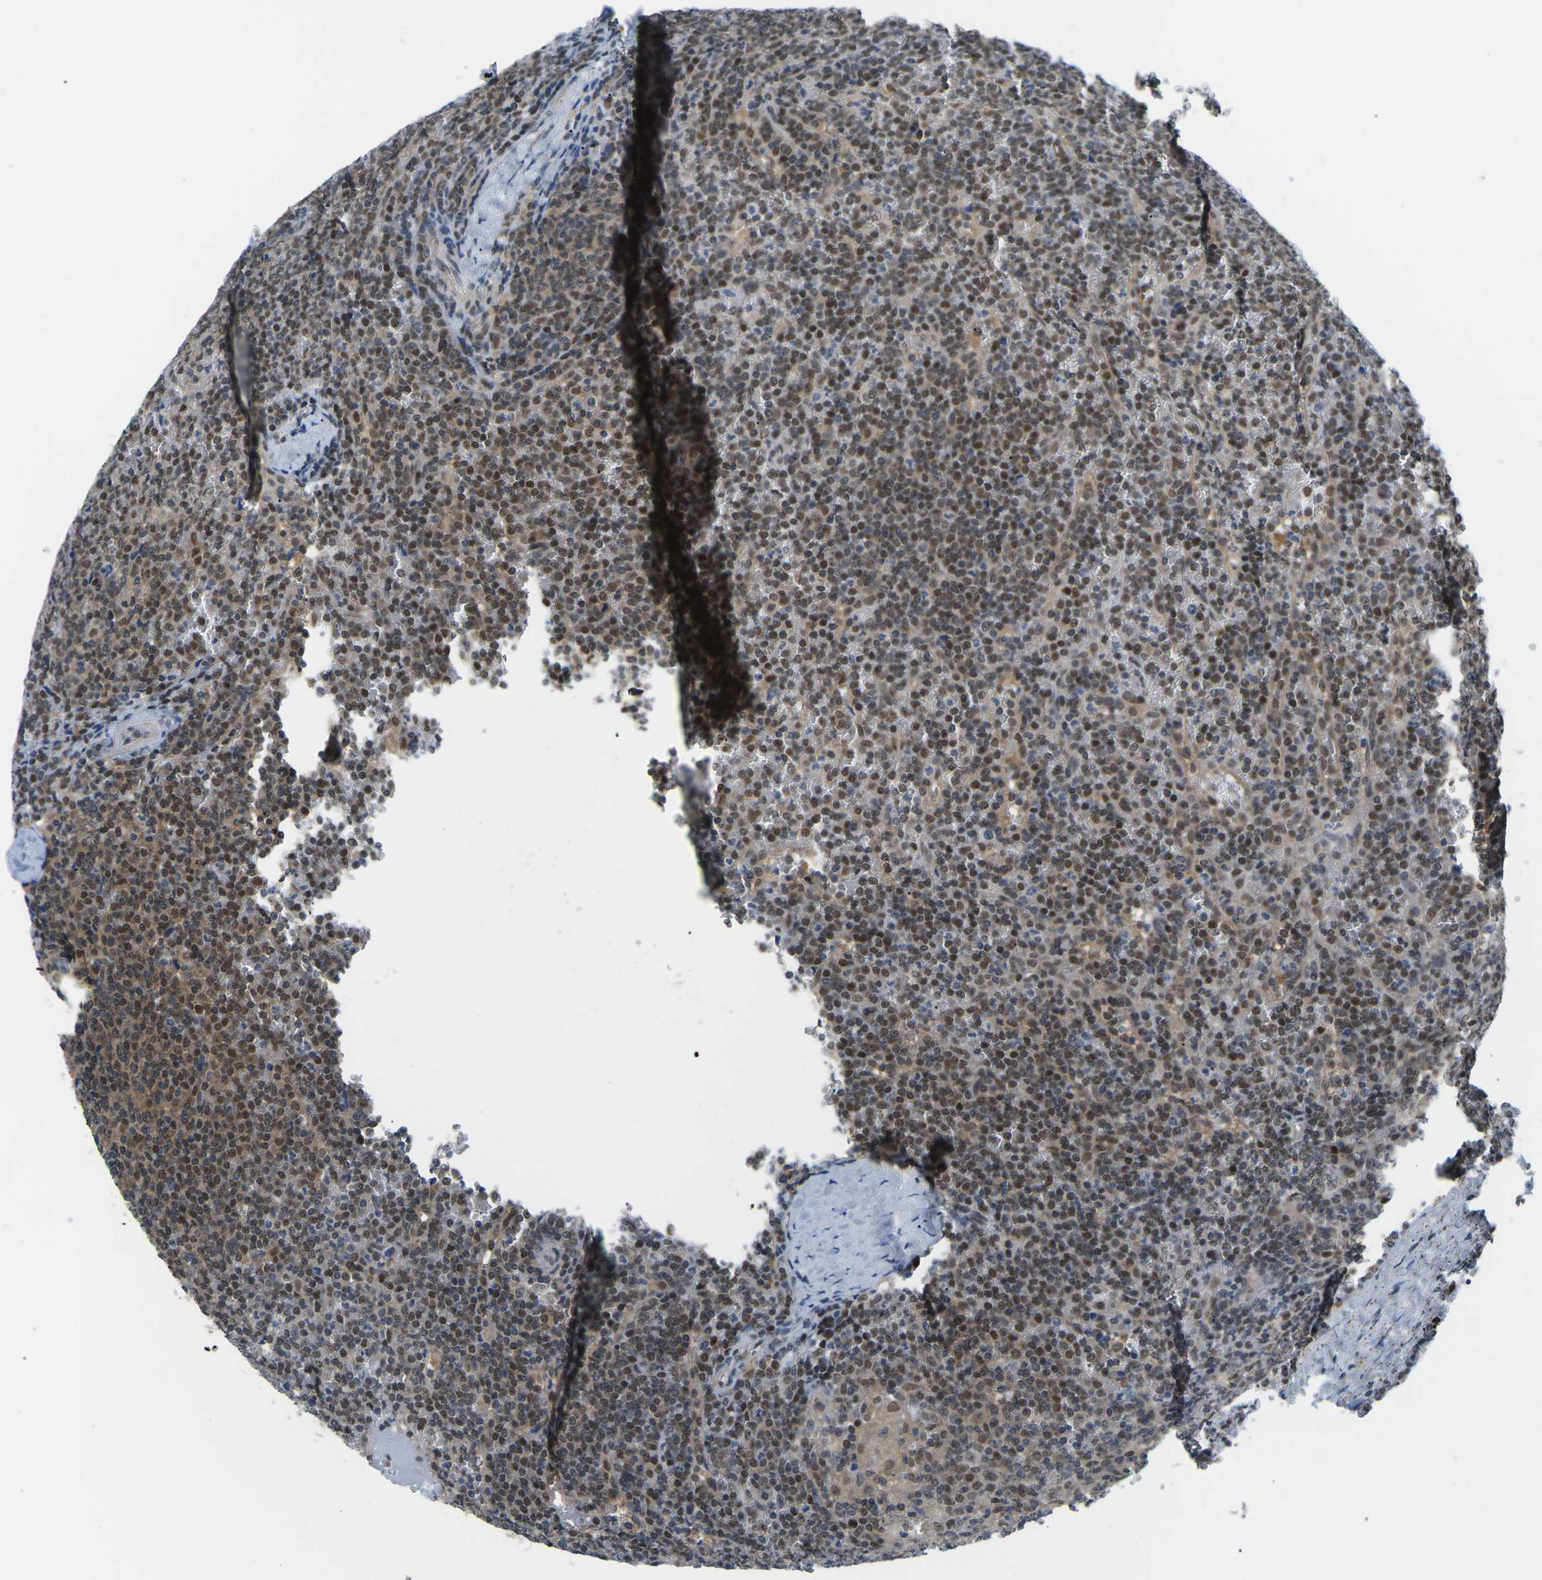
{"staining": {"intensity": "moderate", "quantity": ">75%", "location": "nuclear"}, "tissue": "lymphoma", "cell_type": "Tumor cells", "image_type": "cancer", "snomed": [{"axis": "morphology", "description": "Malignant lymphoma, non-Hodgkin's type, Low grade"}, {"axis": "topography", "description": "Spleen"}], "caption": "DAB immunohistochemical staining of human low-grade malignant lymphoma, non-Hodgkin's type exhibits moderate nuclear protein positivity in approximately >75% of tumor cells.", "gene": "UBA7", "patient": {"sex": "female", "age": 19}}